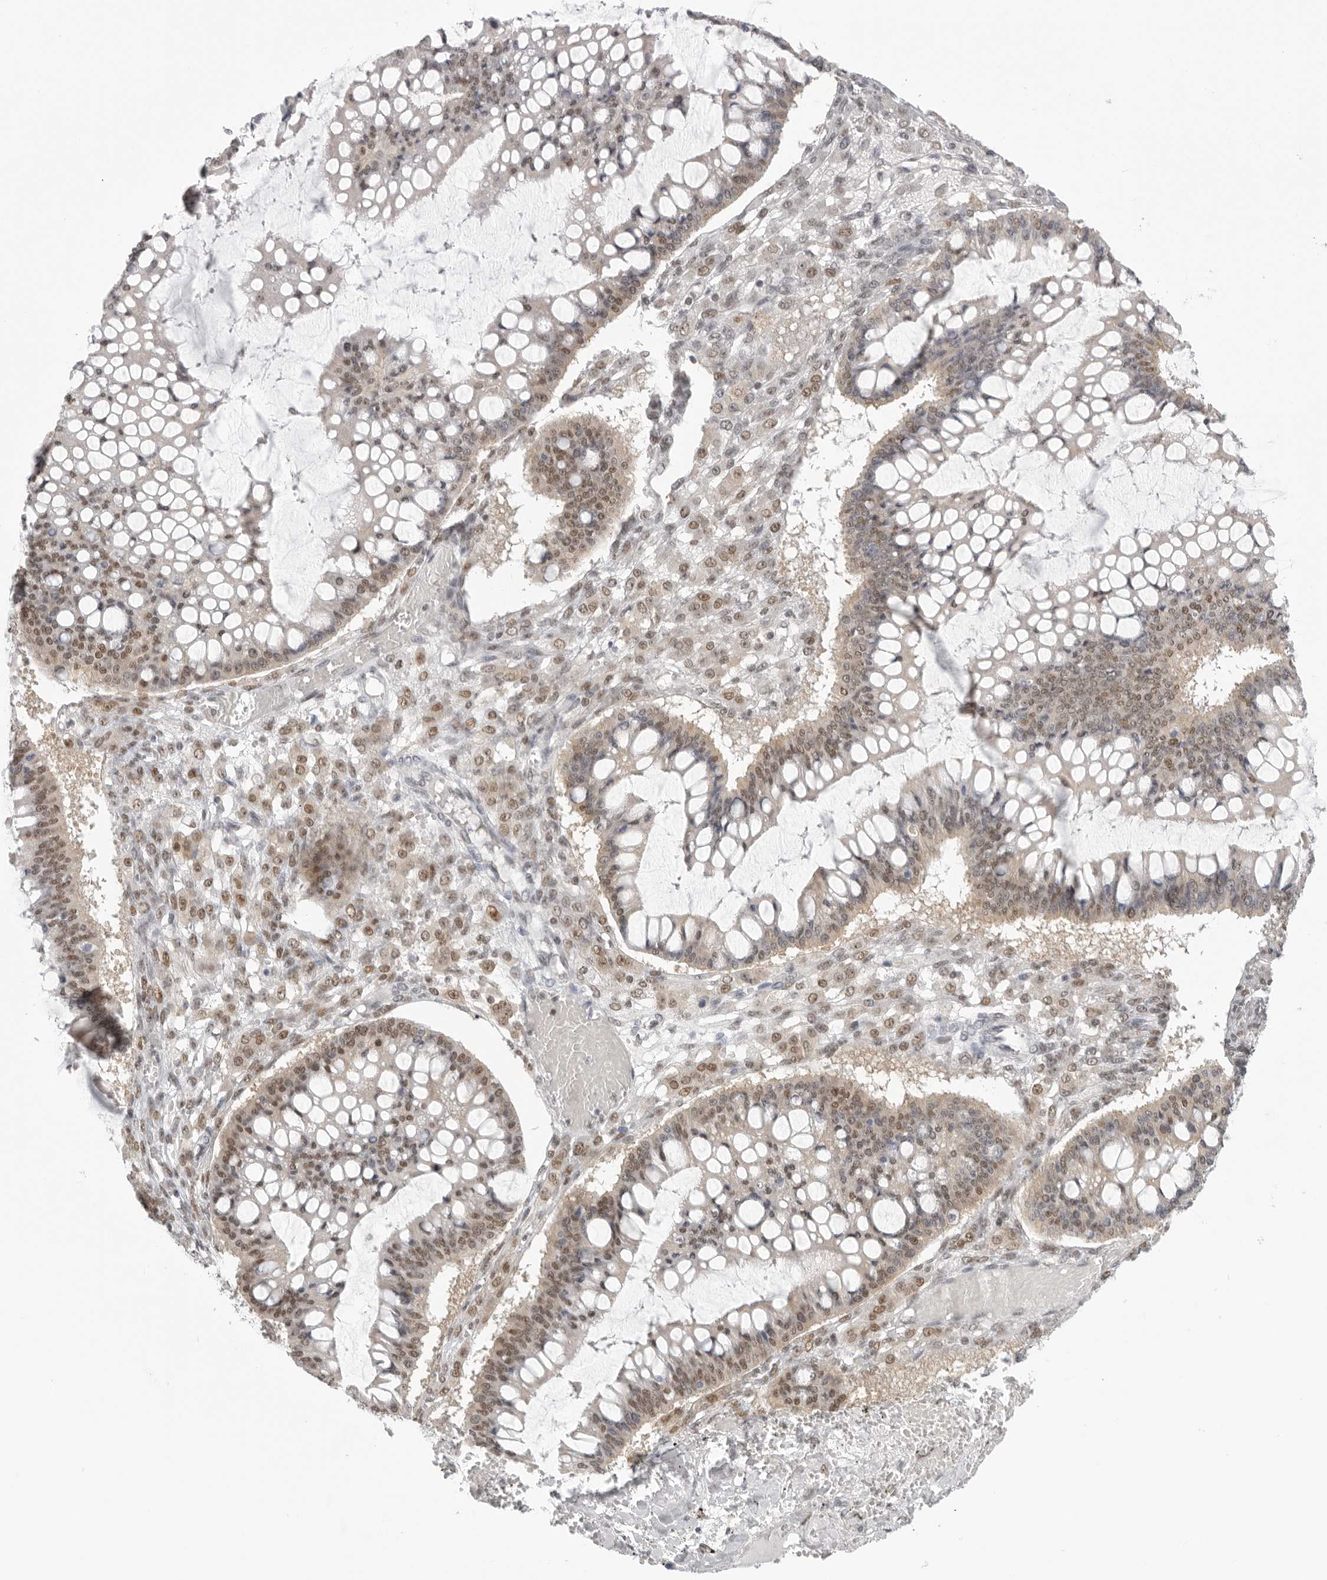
{"staining": {"intensity": "moderate", "quantity": ">75%", "location": "nuclear"}, "tissue": "ovarian cancer", "cell_type": "Tumor cells", "image_type": "cancer", "snomed": [{"axis": "morphology", "description": "Cystadenocarcinoma, mucinous, NOS"}, {"axis": "topography", "description": "Ovary"}], "caption": "Ovarian mucinous cystadenocarcinoma tissue reveals moderate nuclear staining in about >75% of tumor cells, visualized by immunohistochemistry.", "gene": "RPA2", "patient": {"sex": "female", "age": 73}}